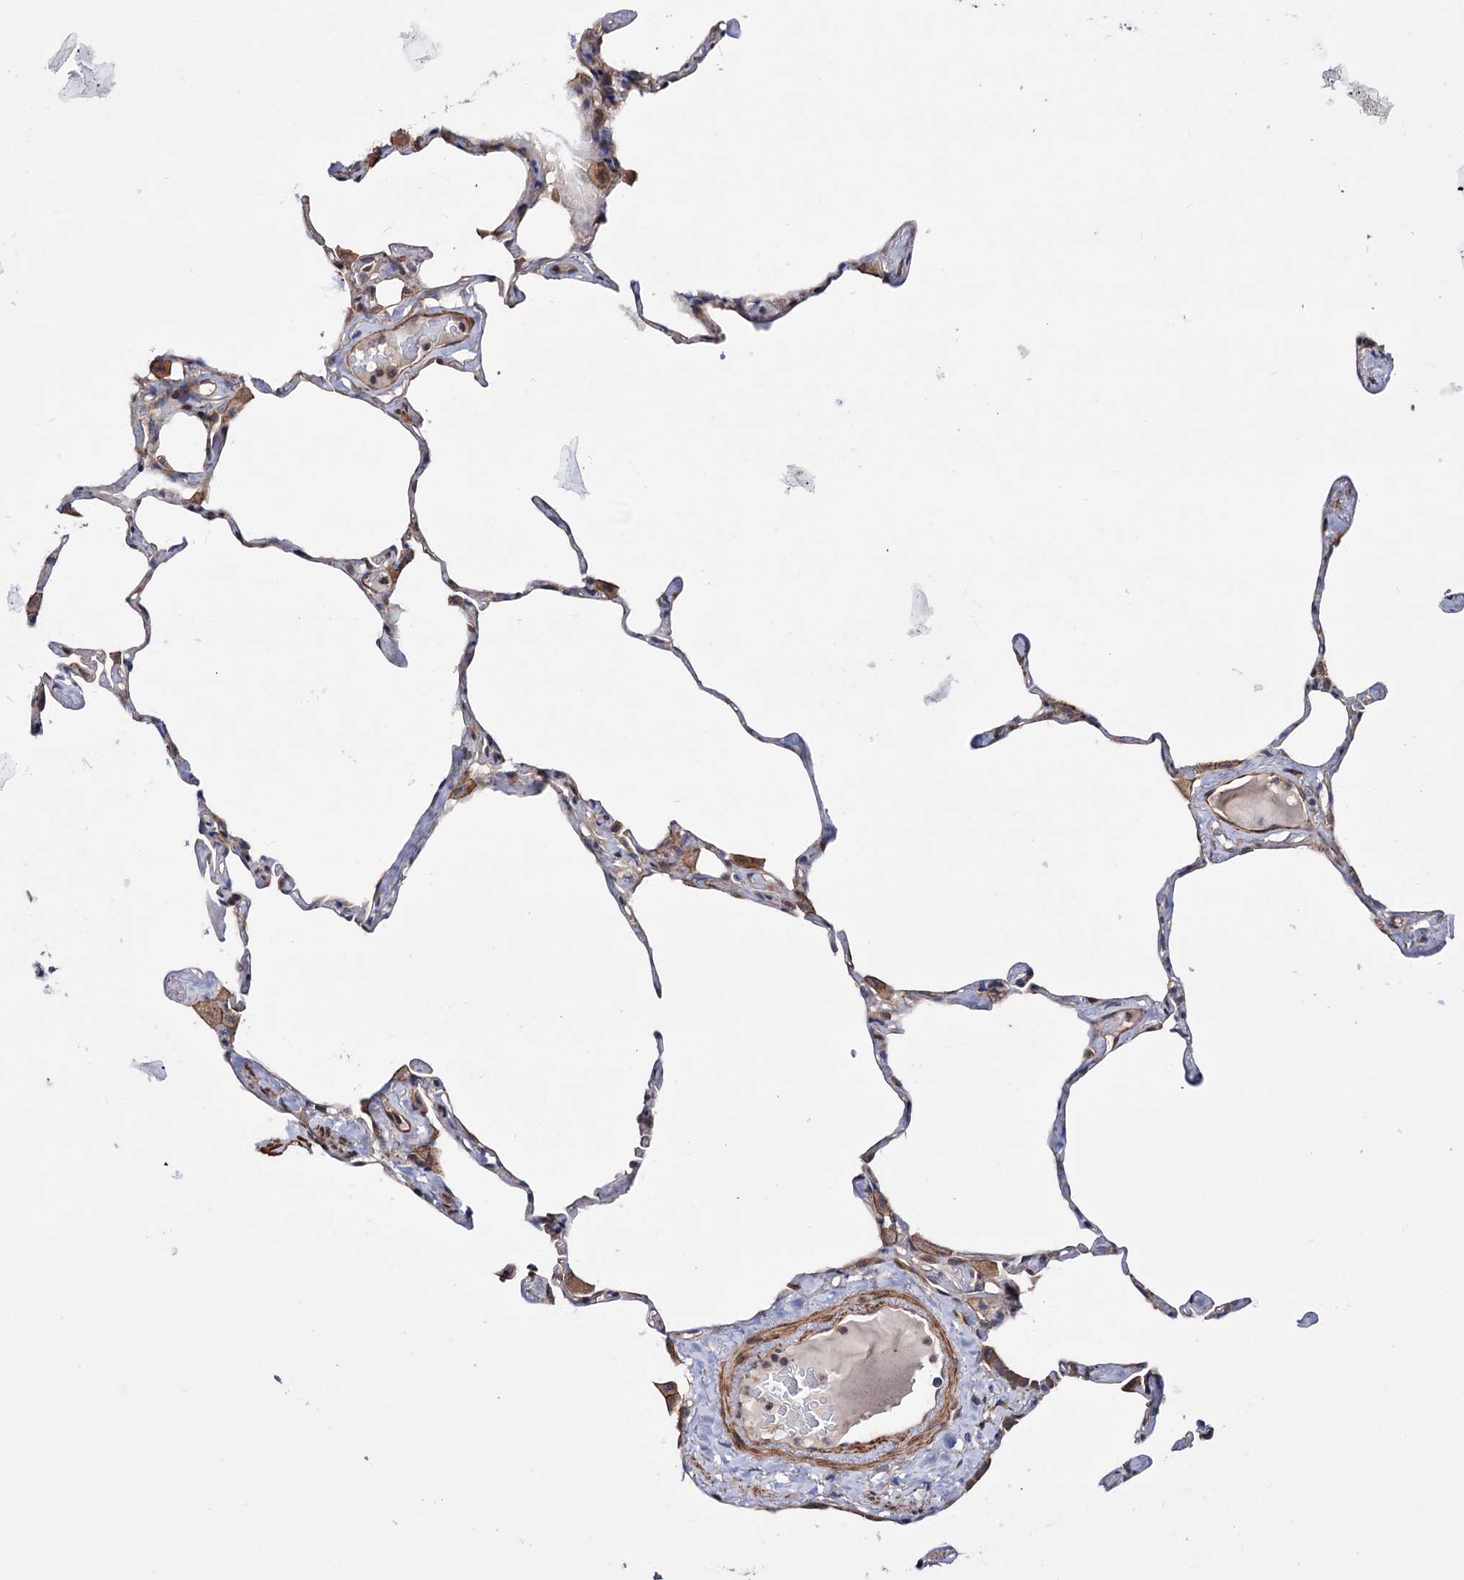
{"staining": {"intensity": "weak", "quantity": "25%-75%", "location": "cytoplasmic/membranous"}, "tissue": "lung", "cell_type": "Alveolar cells", "image_type": "normal", "snomed": [{"axis": "morphology", "description": "Normal tissue, NOS"}, {"axis": "topography", "description": "Lung"}], "caption": "A low amount of weak cytoplasmic/membranous staining is appreciated in approximately 25%-75% of alveolar cells in benign lung.", "gene": "FERMT2", "patient": {"sex": "male", "age": 65}}